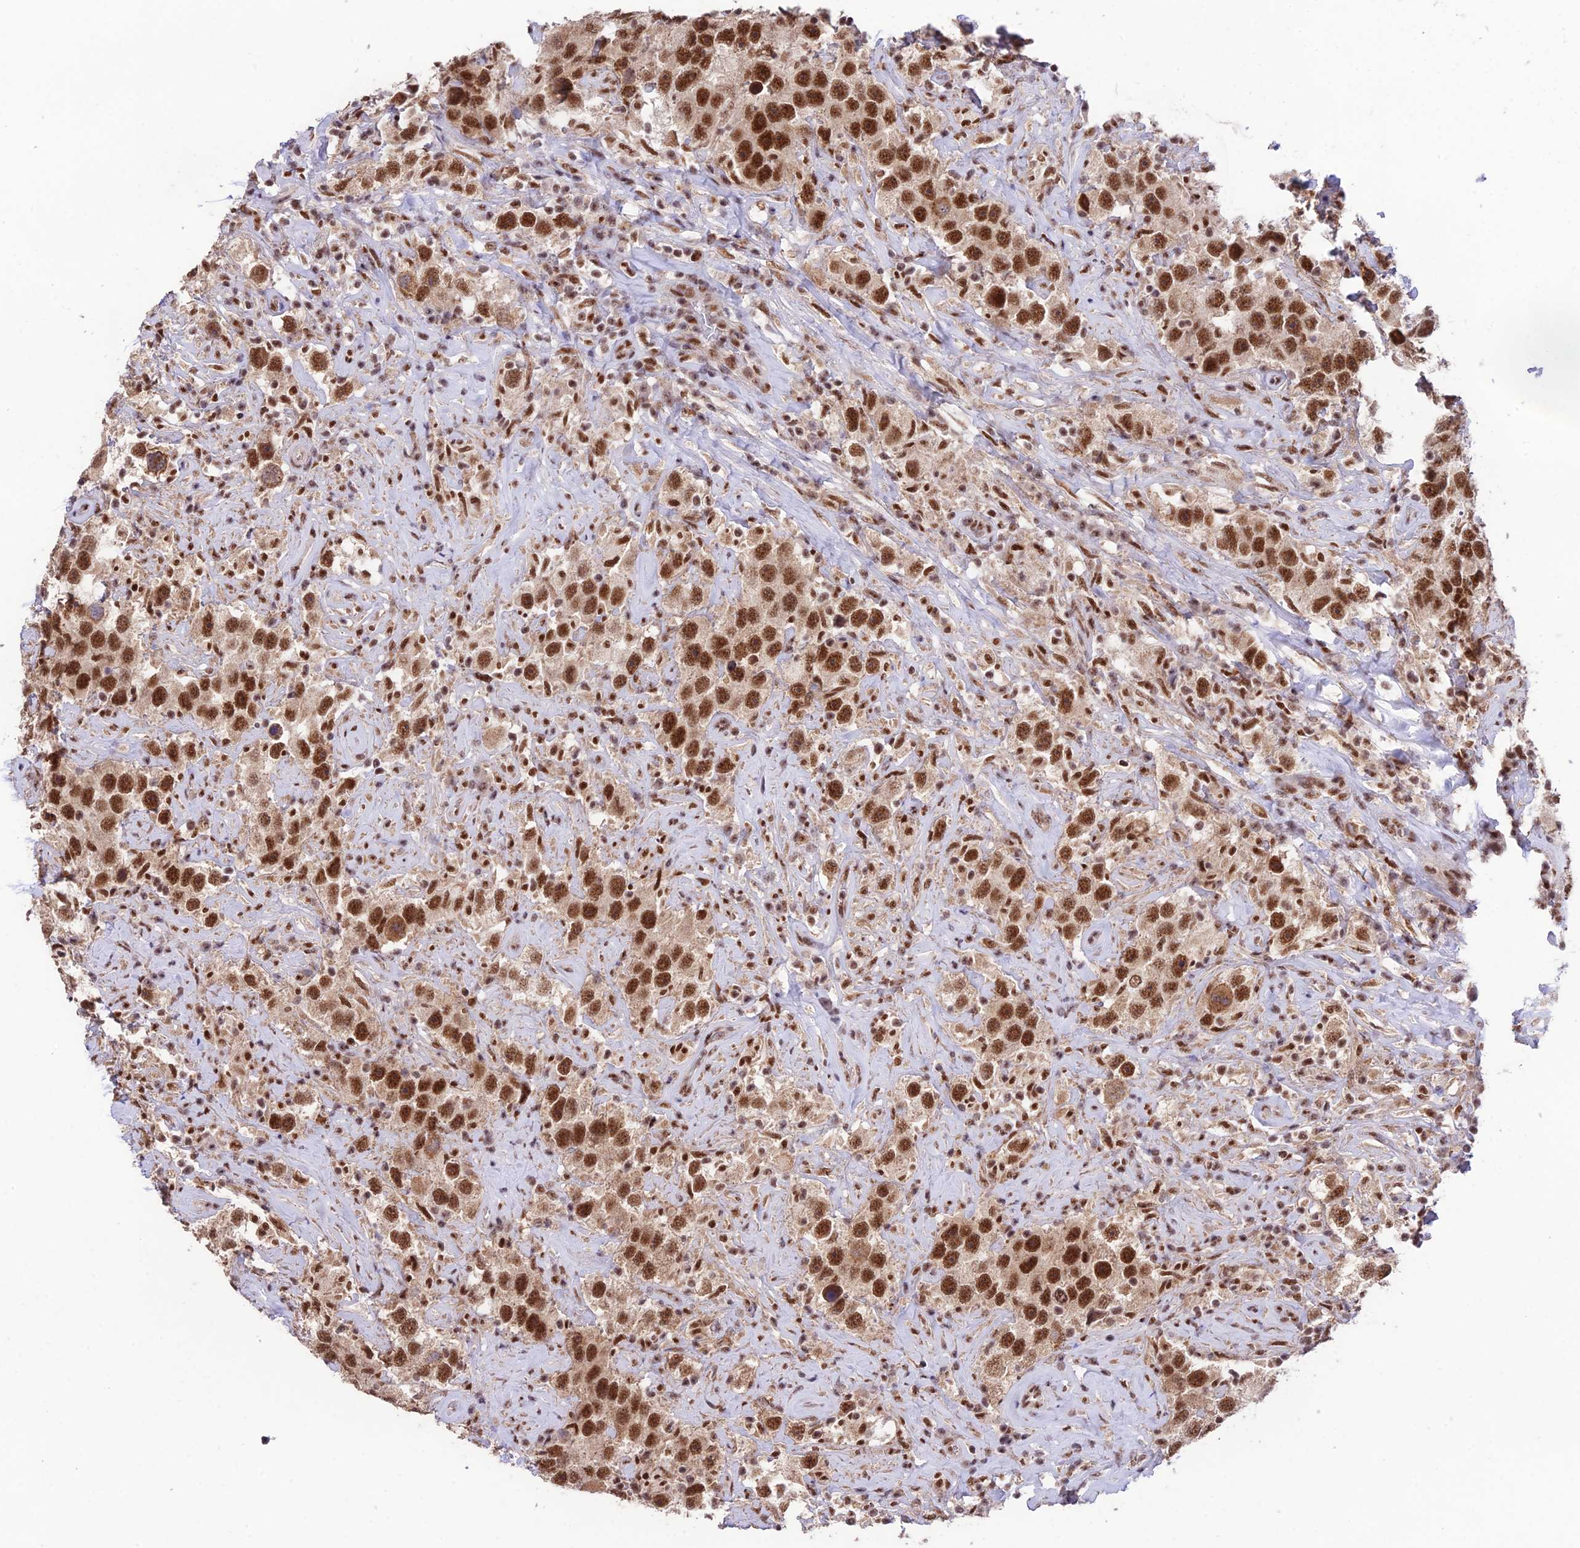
{"staining": {"intensity": "strong", "quantity": ">75%", "location": "nuclear"}, "tissue": "testis cancer", "cell_type": "Tumor cells", "image_type": "cancer", "snomed": [{"axis": "morphology", "description": "Seminoma, NOS"}, {"axis": "topography", "description": "Testis"}], "caption": "Immunohistochemical staining of human testis cancer (seminoma) displays high levels of strong nuclear staining in approximately >75% of tumor cells.", "gene": "THOC7", "patient": {"sex": "male", "age": 49}}